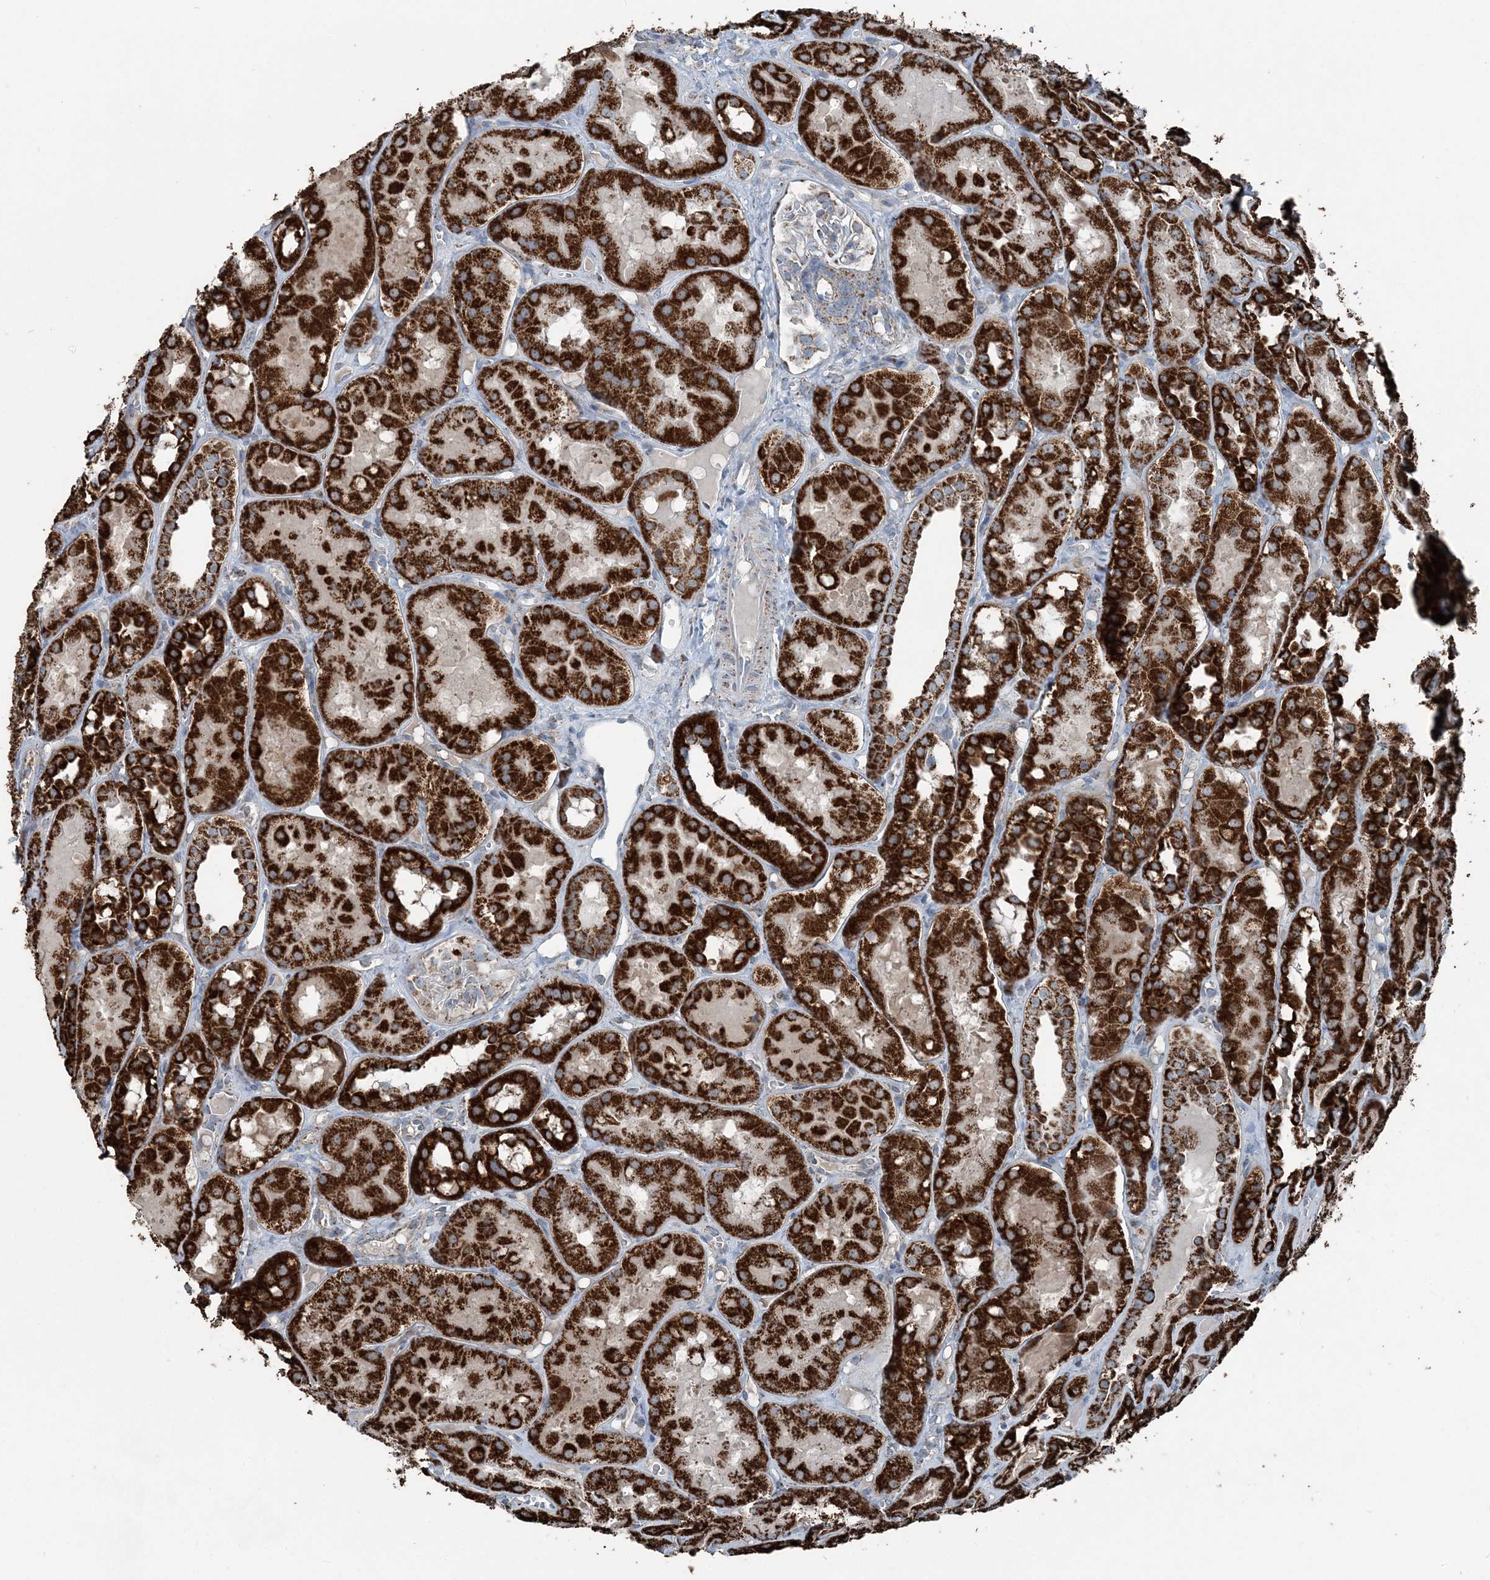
{"staining": {"intensity": "weak", "quantity": "25%-75%", "location": "cytoplasmic/membranous"}, "tissue": "kidney", "cell_type": "Cells in glomeruli", "image_type": "normal", "snomed": [{"axis": "morphology", "description": "Normal tissue, NOS"}, {"axis": "topography", "description": "Kidney"}], "caption": "Immunohistochemical staining of normal human kidney exhibits 25%-75% levels of weak cytoplasmic/membranous protein positivity in about 25%-75% of cells in glomeruli. Nuclei are stained in blue.", "gene": "SUCLG1", "patient": {"sex": "male", "age": 16}}